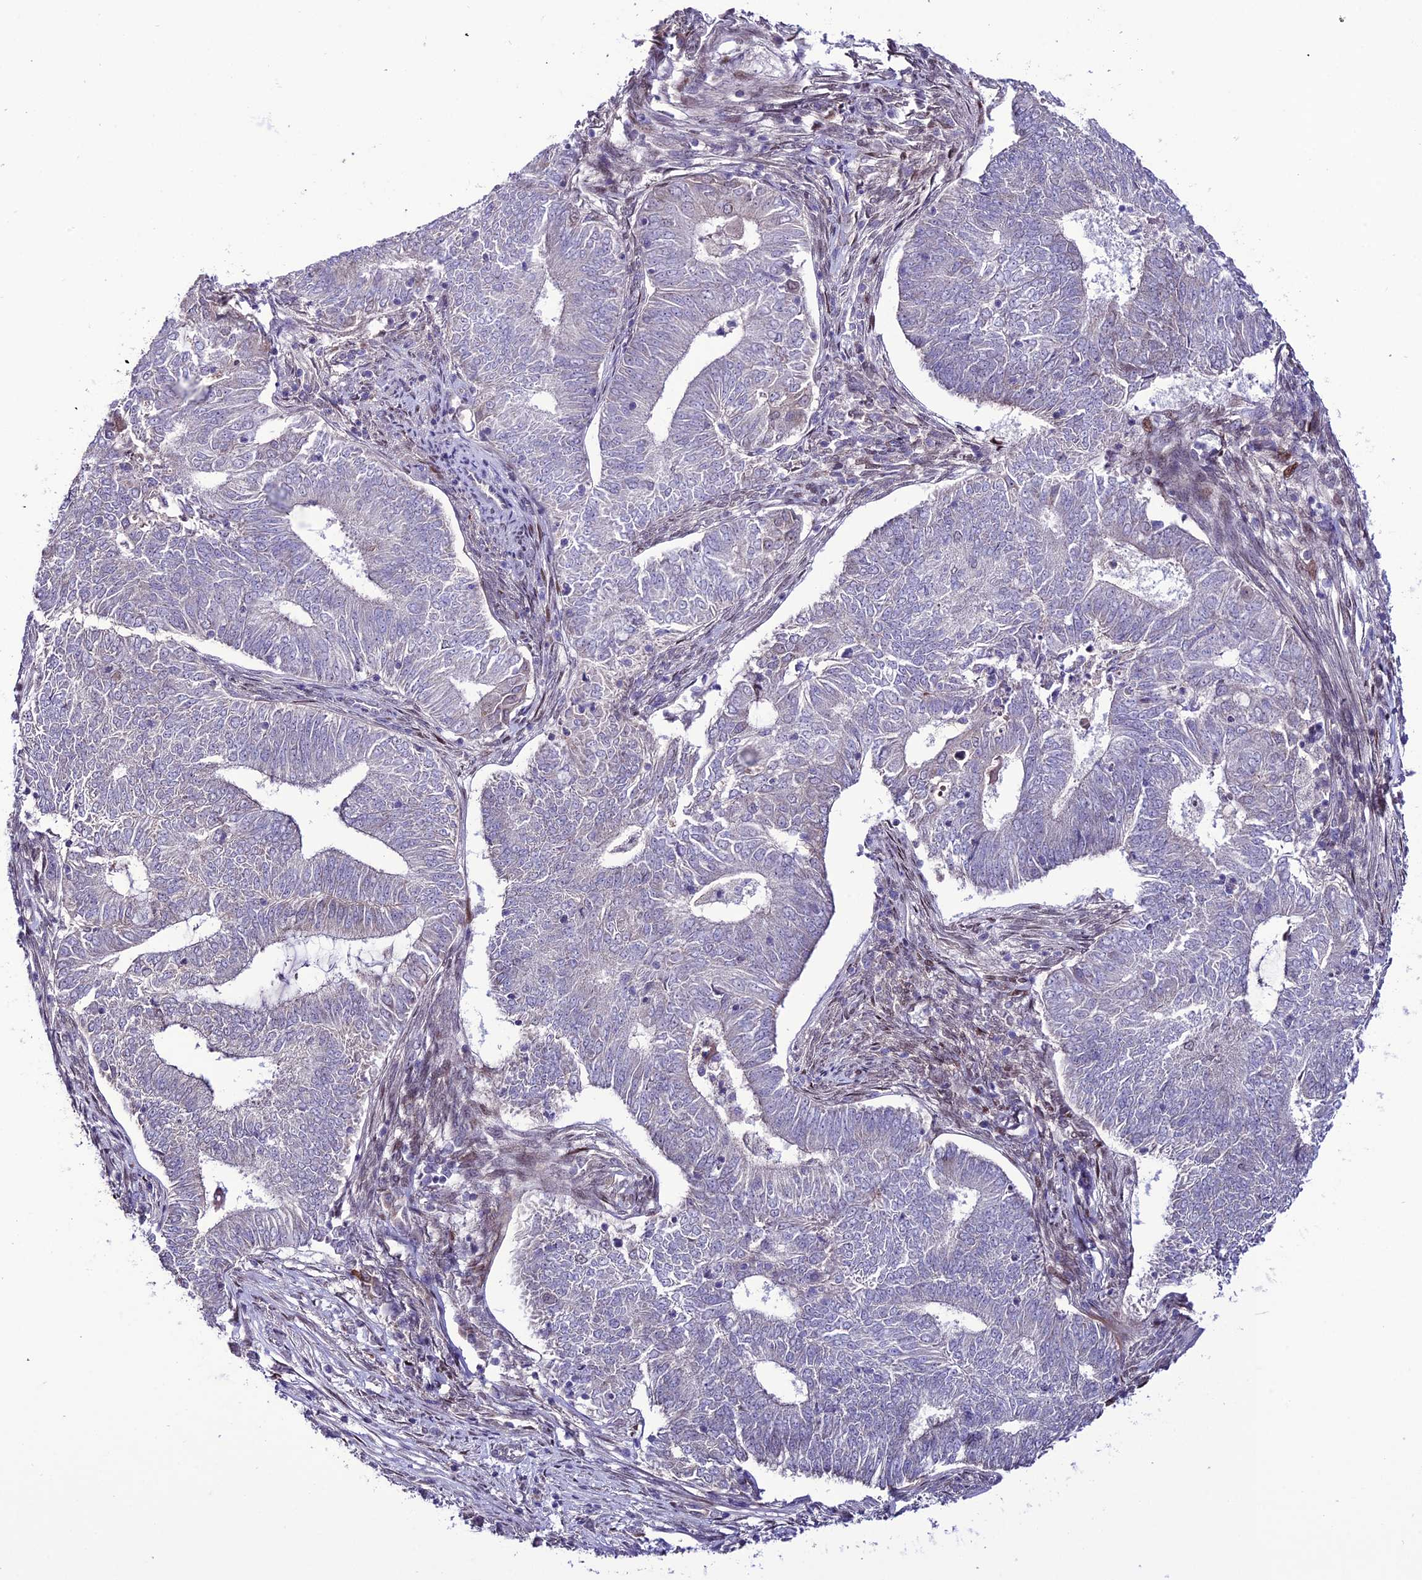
{"staining": {"intensity": "negative", "quantity": "none", "location": "none"}, "tissue": "endometrial cancer", "cell_type": "Tumor cells", "image_type": "cancer", "snomed": [{"axis": "morphology", "description": "Adenocarcinoma, NOS"}, {"axis": "topography", "description": "Endometrium"}], "caption": "The histopathology image displays no significant positivity in tumor cells of endometrial cancer (adenocarcinoma).", "gene": "ZNF707", "patient": {"sex": "female", "age": 62}}